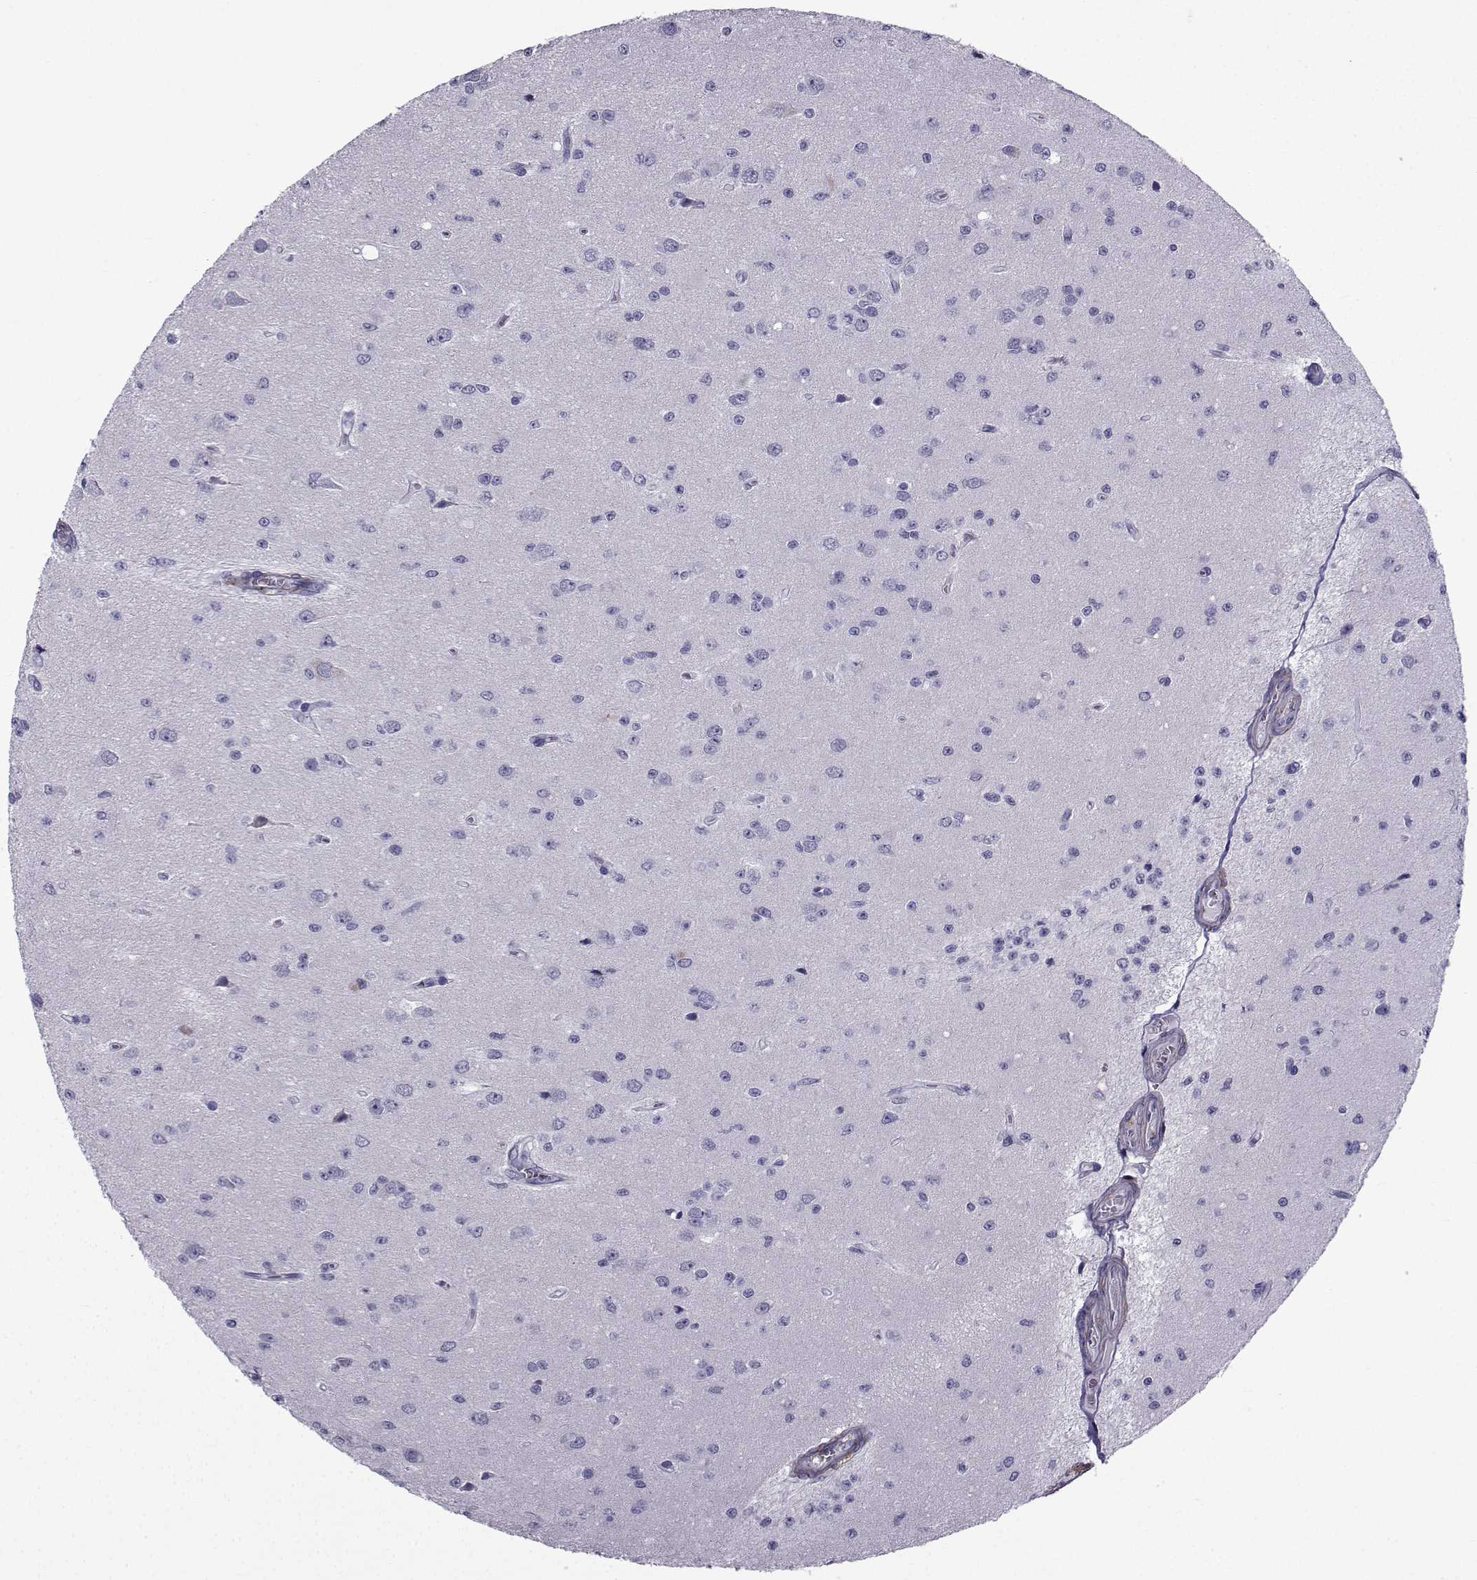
{"staining": {"intensity": "negative", "quantity": "none", "location": "none"}, "tissue": "glioma", "cell_type": "Tumor cells", "image_type": "cancer", "snomed": [{"axis": "morphology", "description": "Glioma, malignant, Low grade"}, {"axis": "topography", "description": "Brain"}], "caption": "Immunohistochemical staining of human low-grade glioma (malignant) demonstrates no significant positivity in tumor cells.", "gene": "SPANXD", "patient": {"sex": "female", "age": 45}}